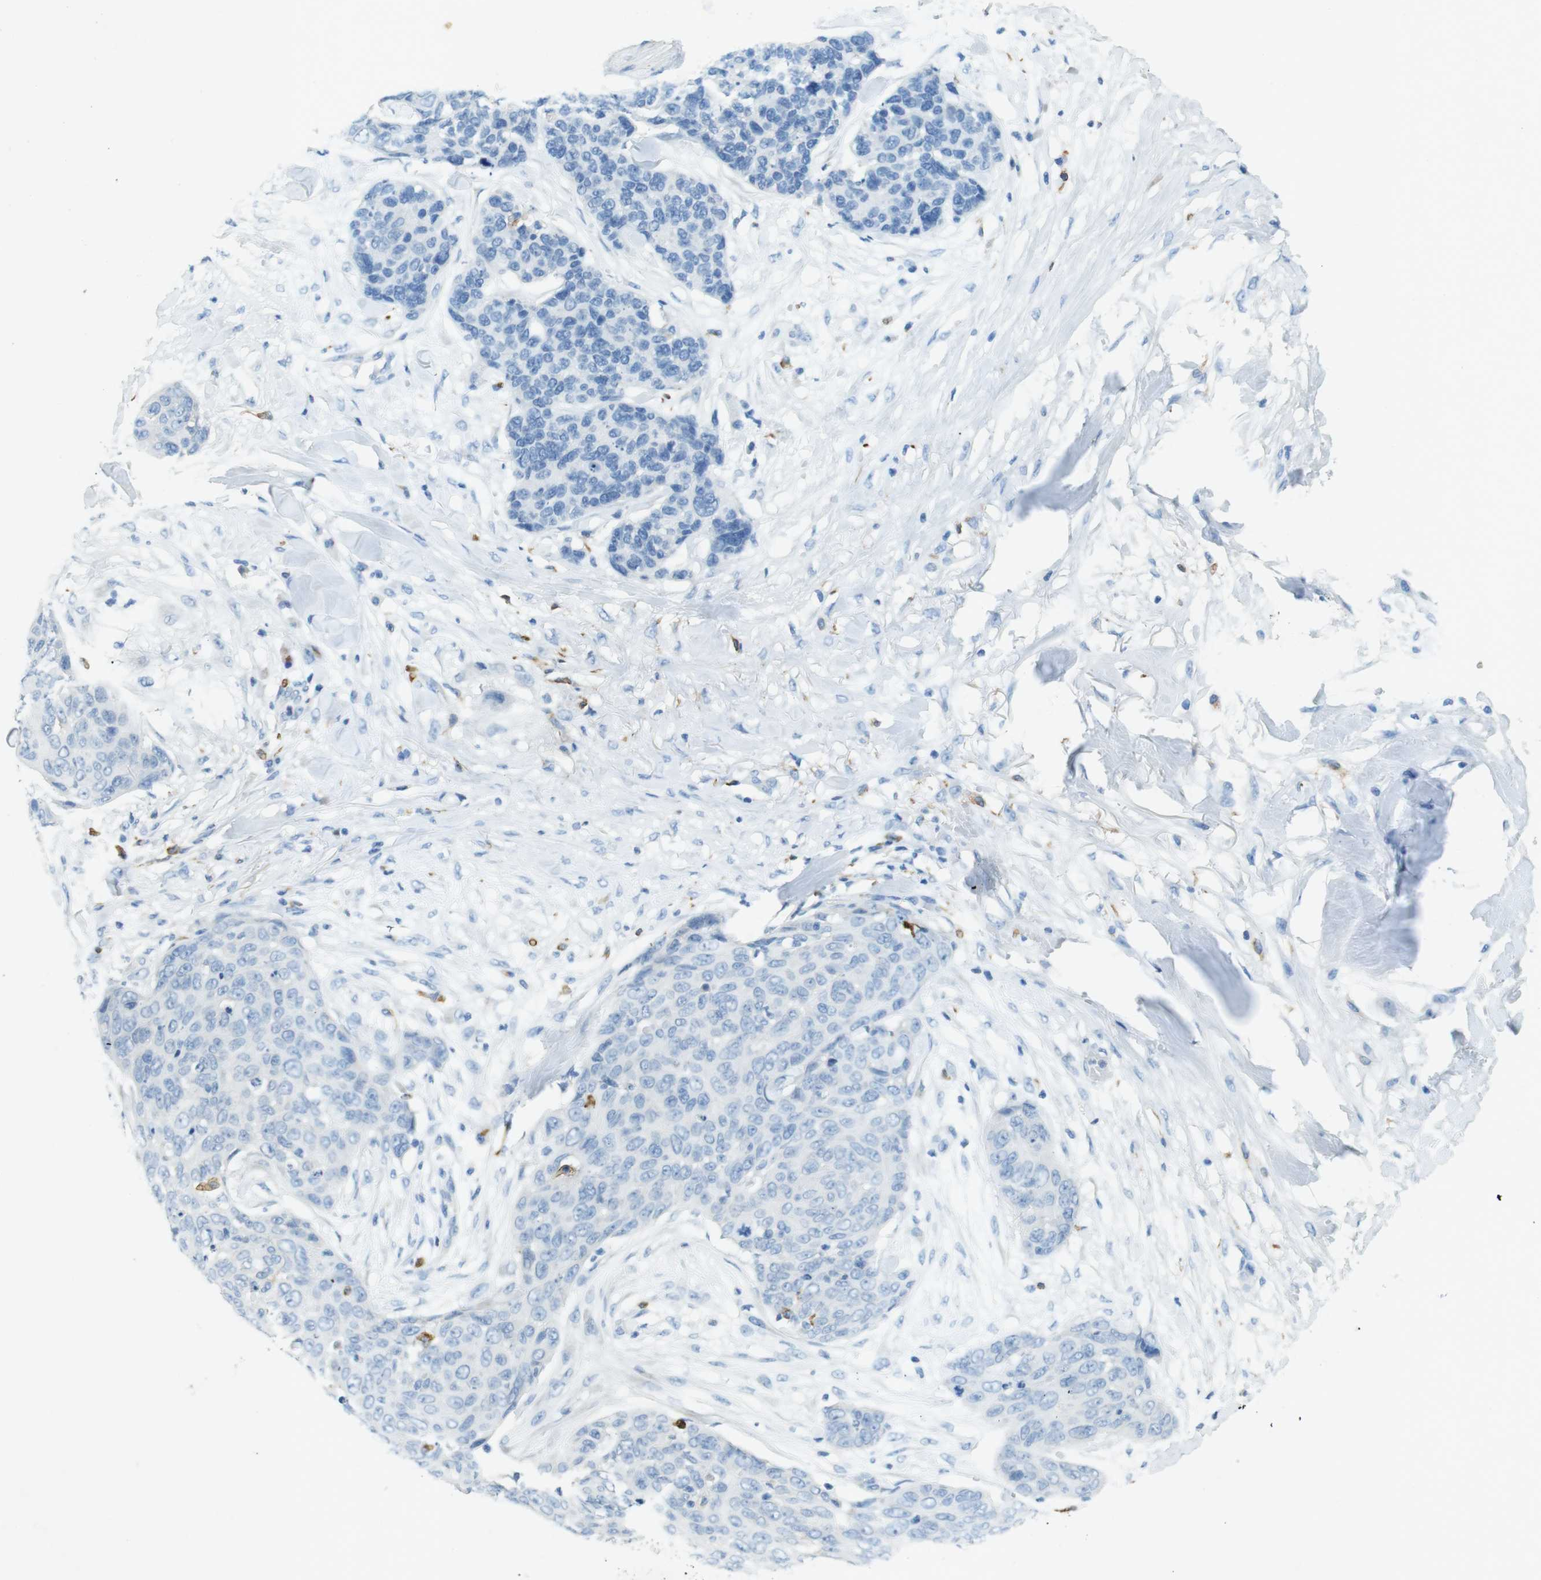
{"staining": {"intensity": "negative", "quantity": "none", "location": "none"}, "tissue": "skin cancer", "cell_type": "Tumor cells", "image_type": "cancer", "snomed": [{"axis": "morphology", "description": "Squamous cell carcinoma in situ, NOS"}, {"axis": "morphology", "description": "Squamous cell carcinoma, NOS"}, {"axis": "topography", "description": "Skin"}], "caption": "DAB immunohistochemical staining of skin cancer reveals no significant positivity in tumor cells. Brightfield microscopy of IHC stained with DAB (brown) and hematoxylin (blue), captured at high magnification.", "gene": "CD320", "patient": {"sex": "male", "age": 93}}